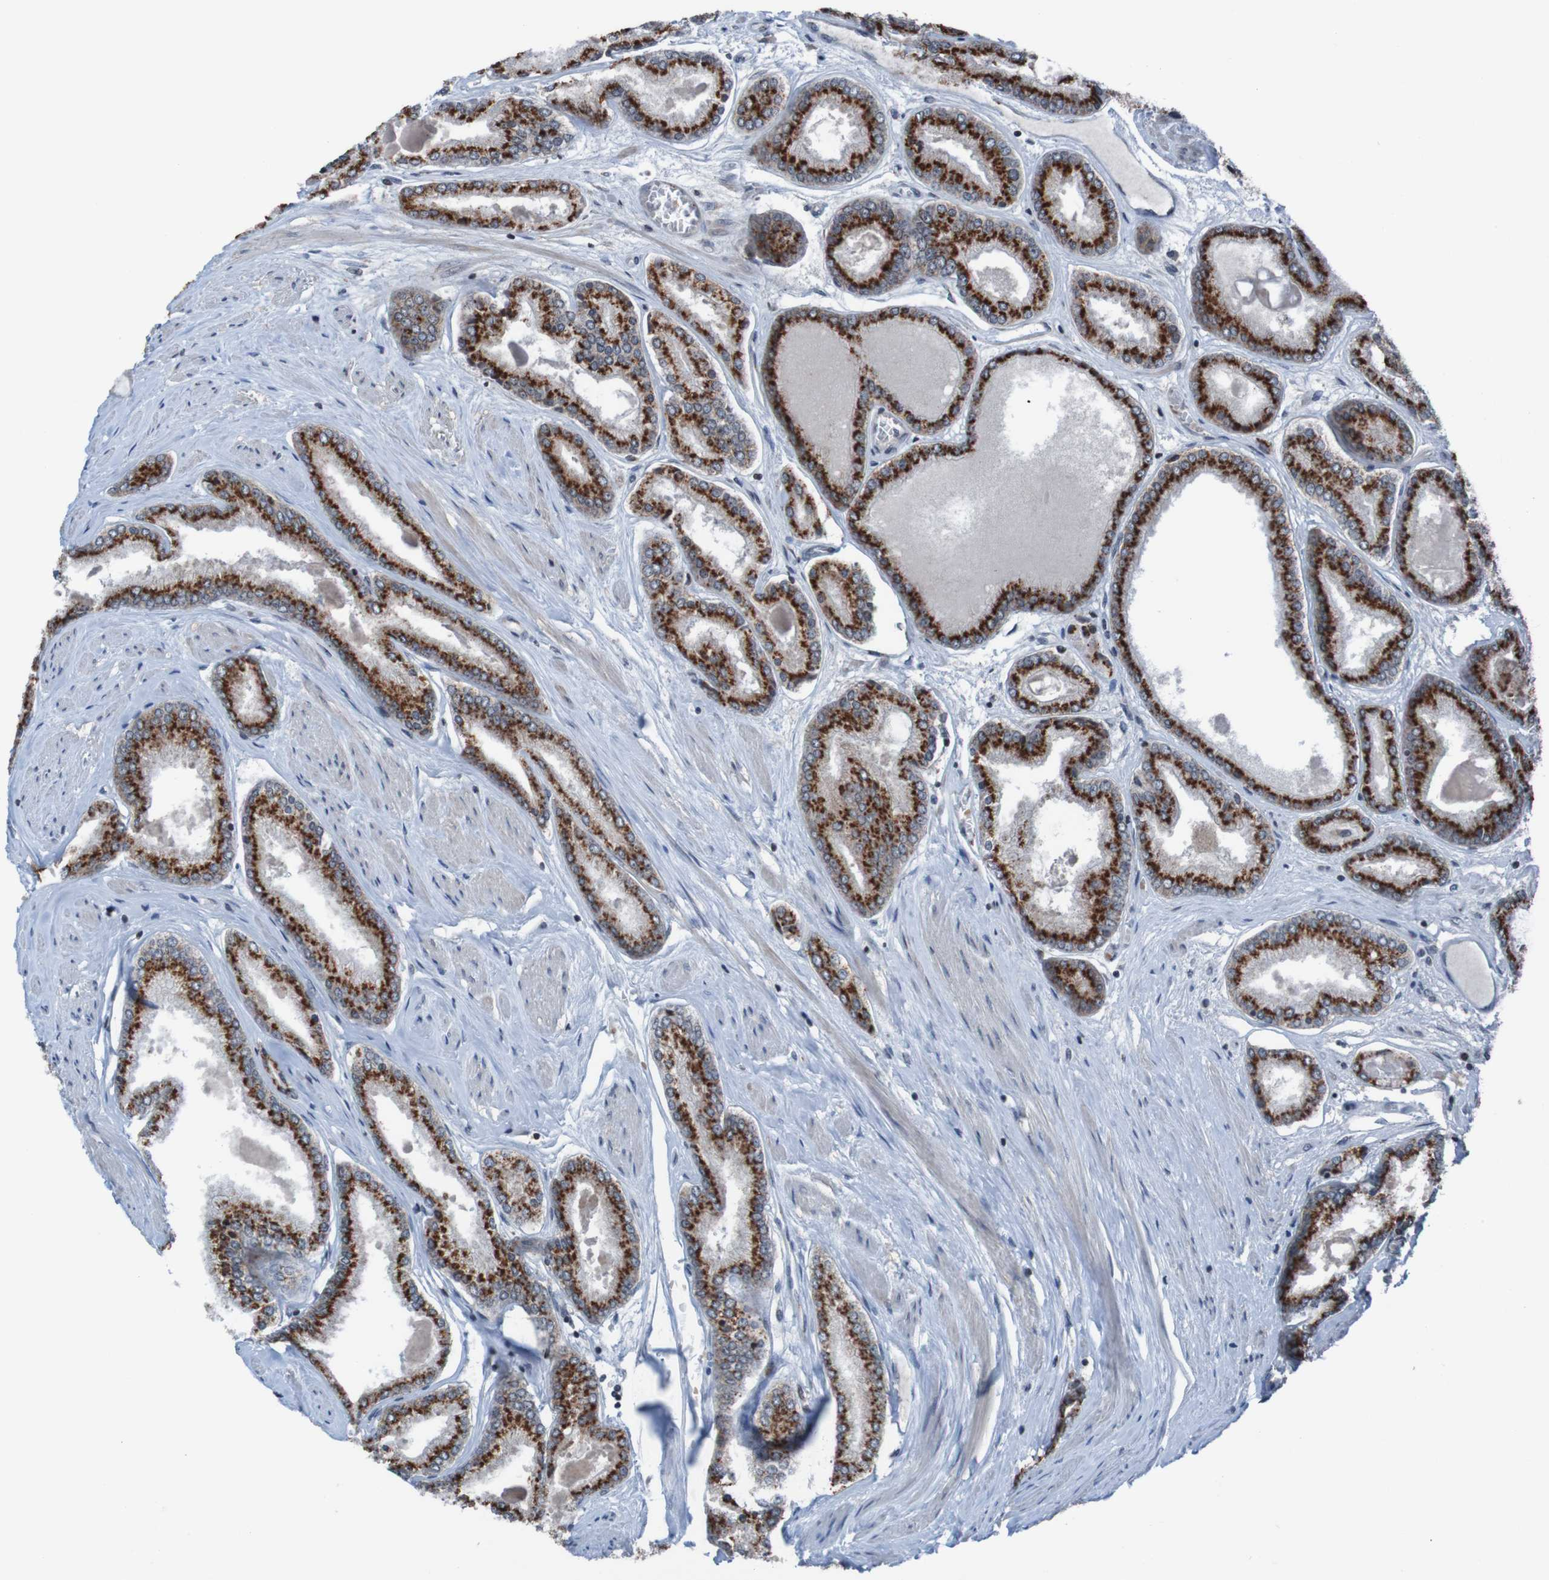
{"staining": {"intensity": "strong", "quantity": ">75%", "location": "cytoplasmic/membranous"}, "tissue": "prostate cancer", "cell_type": "Tumor cells", "image_type": "cancer", "snomed": [{"axis": "morphology", "description": "Adenocarcinoma, High grade"}, {"axis": "topography", "description": "Prostate"}], "caption": "The photomicrograph demonstrates a brown stain indicating the presence of a protein in the cytoplasmic/membranous of tumor cells in prostate cancer.", "gene": "UNG", "patient": {"sex": "male", "age": 59}}